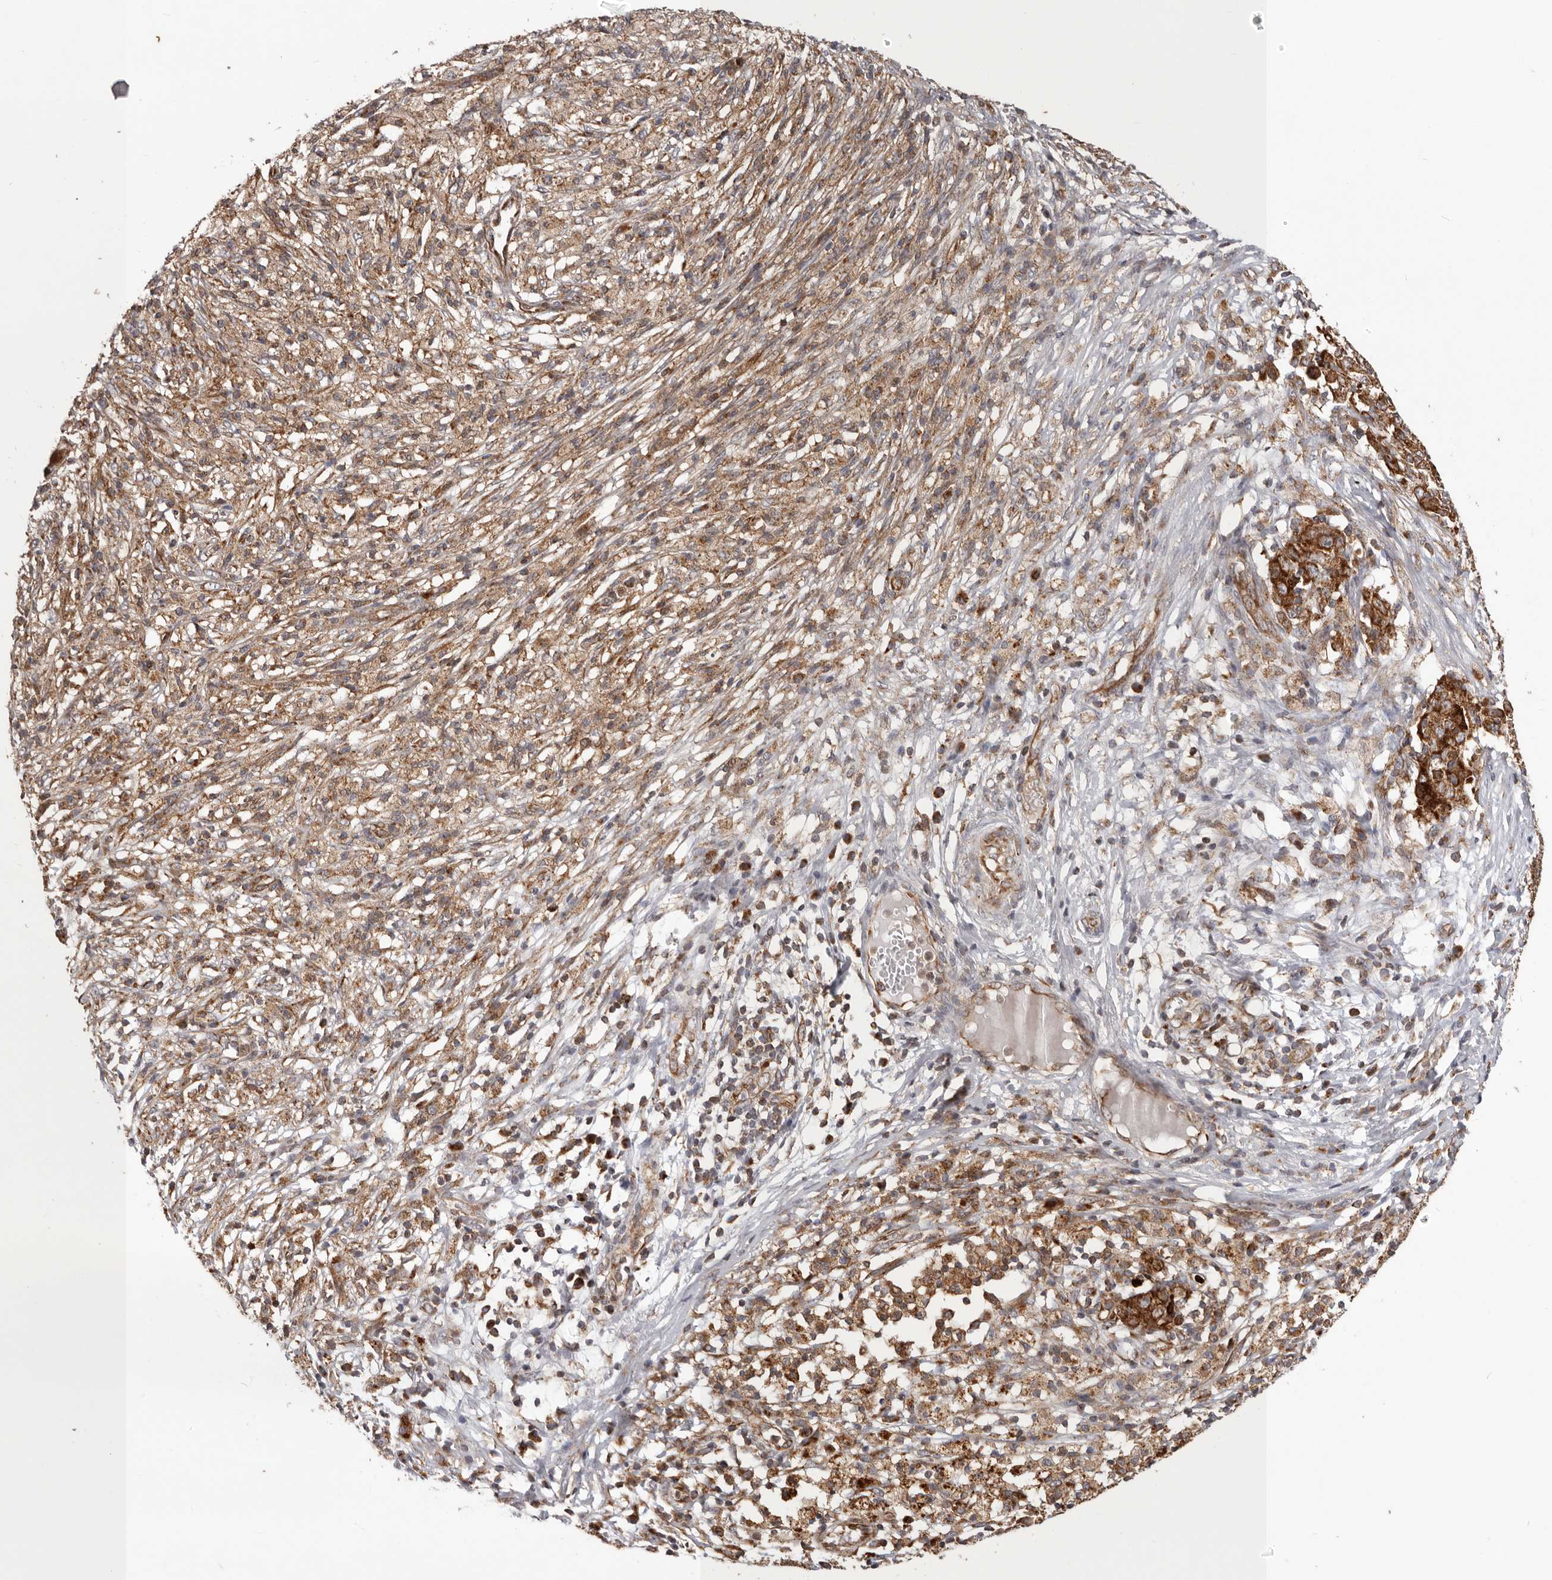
{"staining": {"intensity": "strong", "quantity": ">75%", "location": "cytoplasmic/membranous"}, "tissue": "ovarian cancer", "cell_type": "Tumor cells", "image_type": "cancer", "snomed": [{"axis": "morphology", "description": "Carcinoma, endometroid"}, {"axis": "topography", "description": "Ovary"}], "caption": "Brown immunohistochemical staining in human ovarian endometroid carcinoma displays strong cytoplasmic/membranous staining in about >75% of tumor cells.", "gene": "MRPS10", "patient": {"sex": "female", "age": 42}}